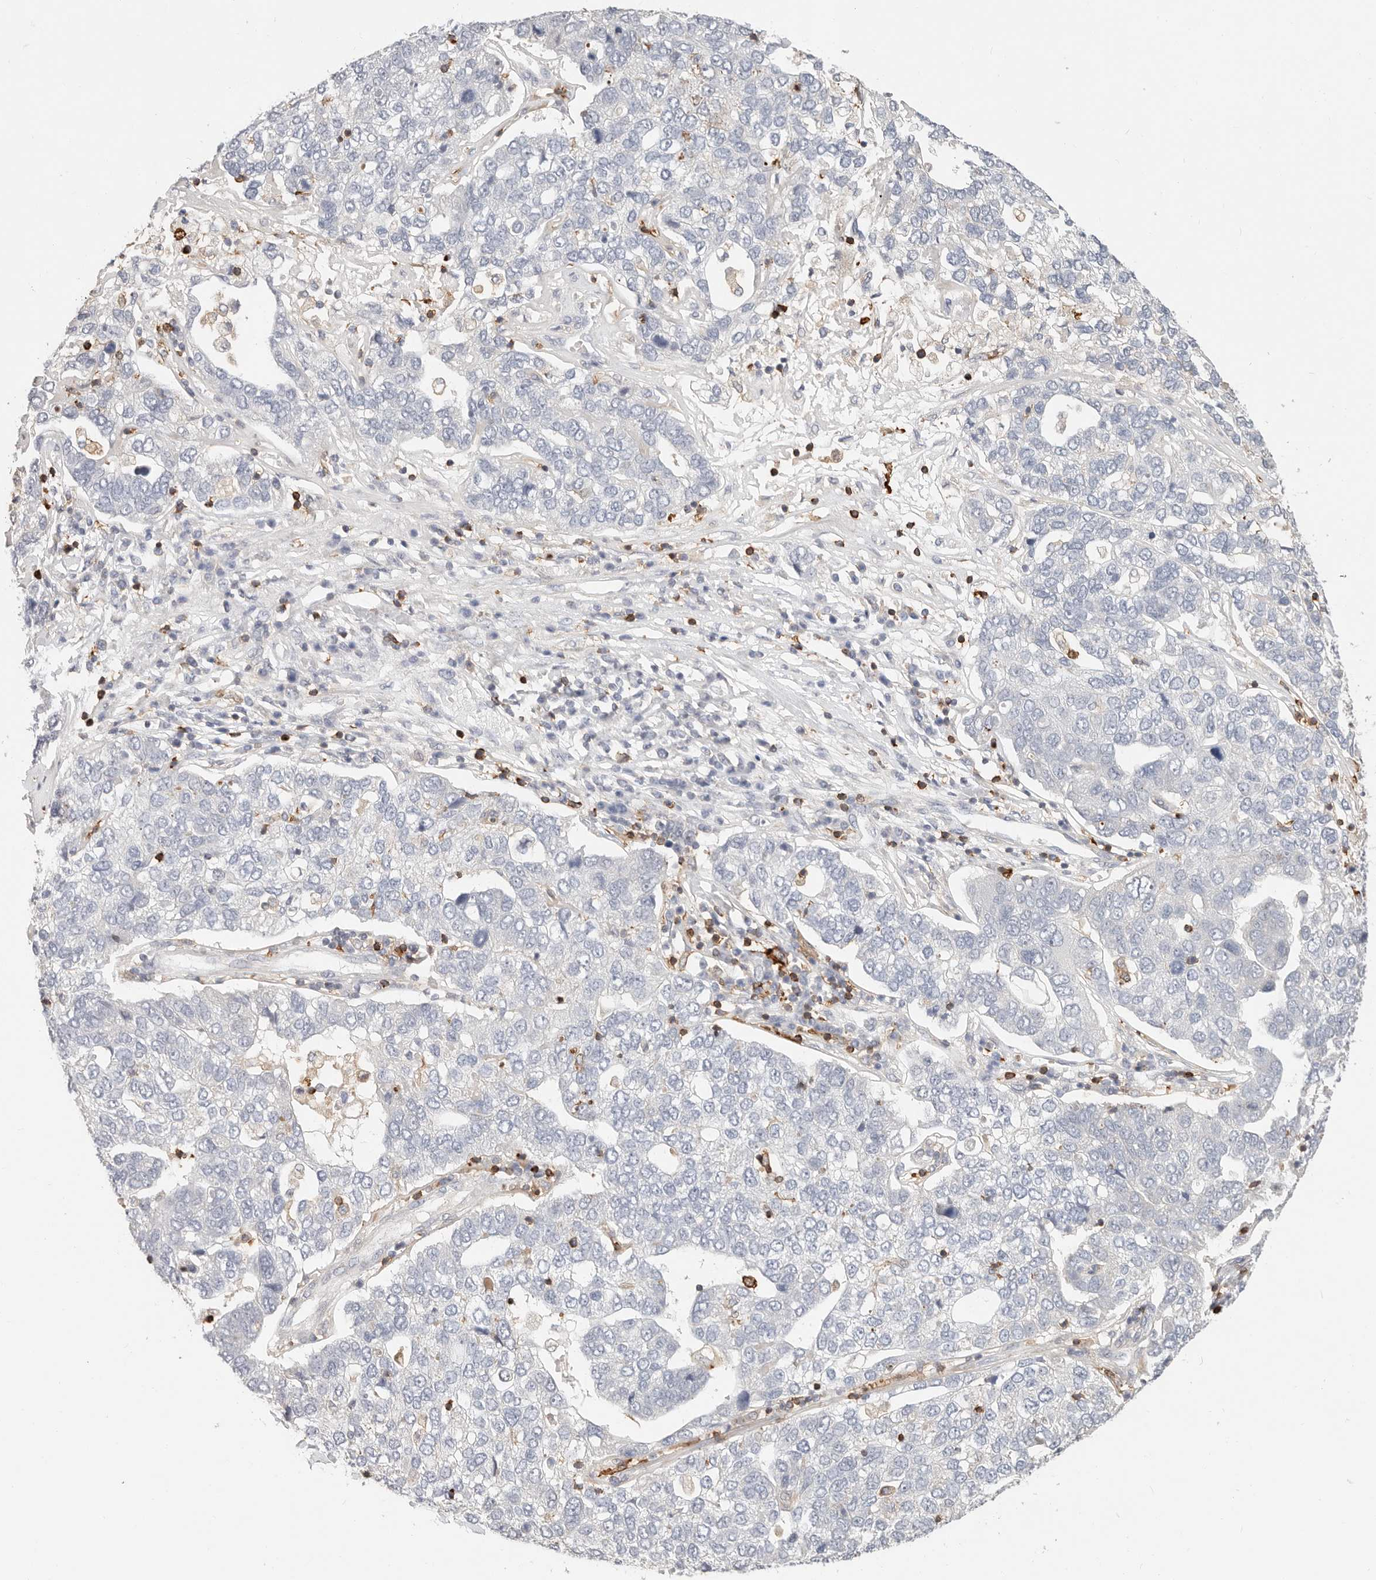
{"staining": {"intensity": "negative", "quantity": "none", "location": "none"}, "tissue": "pancreatic cancer", "cell_type": "Tumor cells", "image_type": "cancer", "snomed": [{"axis": "morphology", "description": "Adenocarcinoma, NOS"}, {"axis": "topography", "description": "Pancreas"}], "caption": "Histopathology image shows no significant protein staining in tumor cells of pancreatic cancer (adenocarcinoma).", "gene": "TMEM63B", "patient": {"sex": "female", "age": 61}}